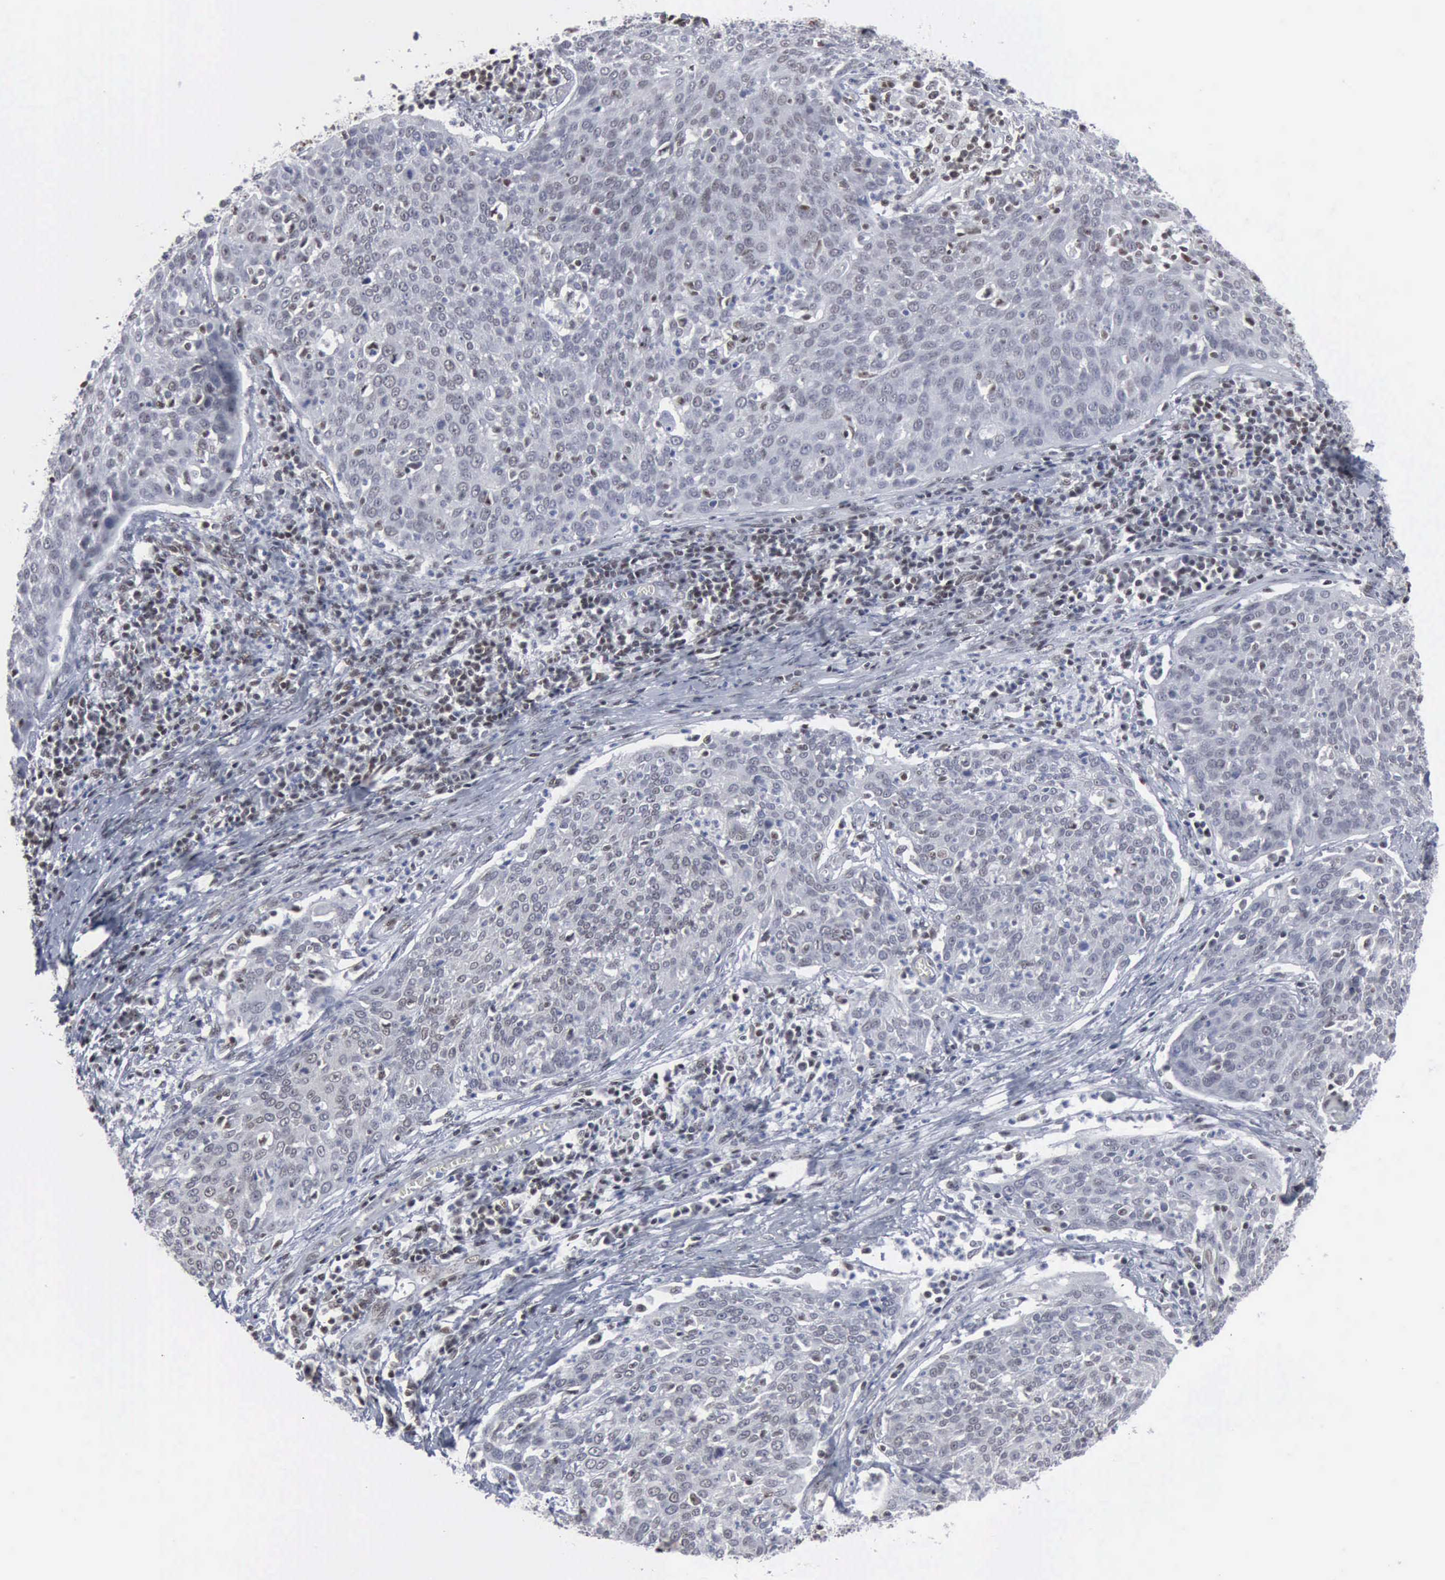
{"staining": {"intensity": "weak", "quantity": "25%-75%", "location": "nuclear"}, "tissue": "cervical cancer", "cell_type": "Tumor cells", "image_type": "cancer", "snomed": [{"axis": "morphology", "description": "Squamous cell carcinoma, NOS"}, {"axis": "topography", "description": "Cervix"}], "caption": "A micrograph of human cervical cancer (squamous cell carcinoma) stained for a protein exhibits weak nuclear brown staining in tumor cells.", "gene": "XPA", "patient": {"sex": "female", "age": 38}}